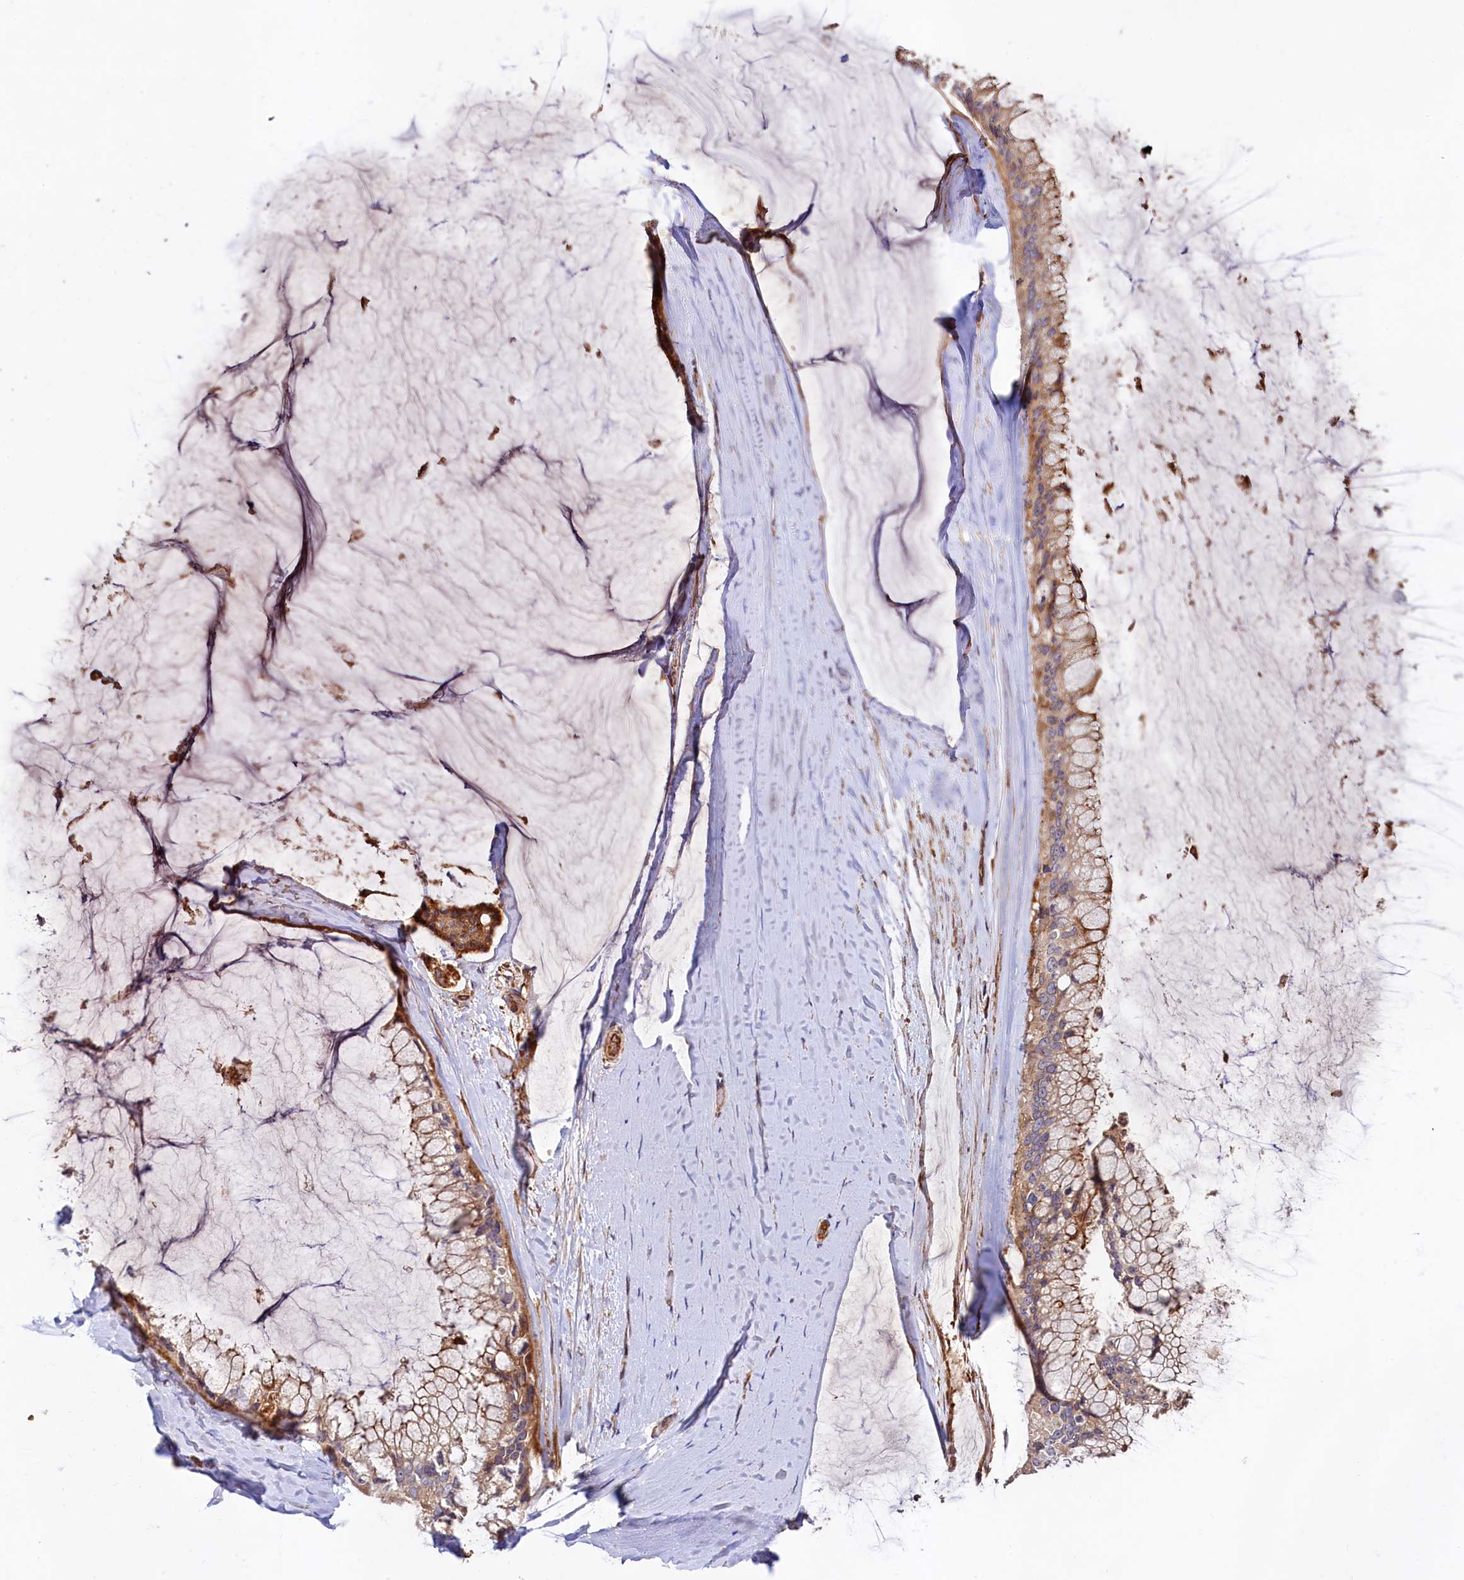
{"staining": {"intensity": "moderate", "quantity": ">75%", "location": "cytoplasmic/membranous"}, "tissue": "ovarian cancer", "cell_type": "Tumor cells", "image_type": "cancer", "snomed": [{"axis": "morphology", "description": "Cystadenocarcinoma, mucinous, NOS"}, {"axis": "topography", "description": "Ovary"}], "caption": "Protein expression analysis of ovarian cancer demonstrates moderate cytoplasmic/membranous staining in approximately >75% of tumor cells. (Stains: DAB in brown, nuclei in blue, Microscopy: brightfield microscopy at high magnification).", "gene": "KLHDC4", "patient": {"sex": "female", "age": 39}}